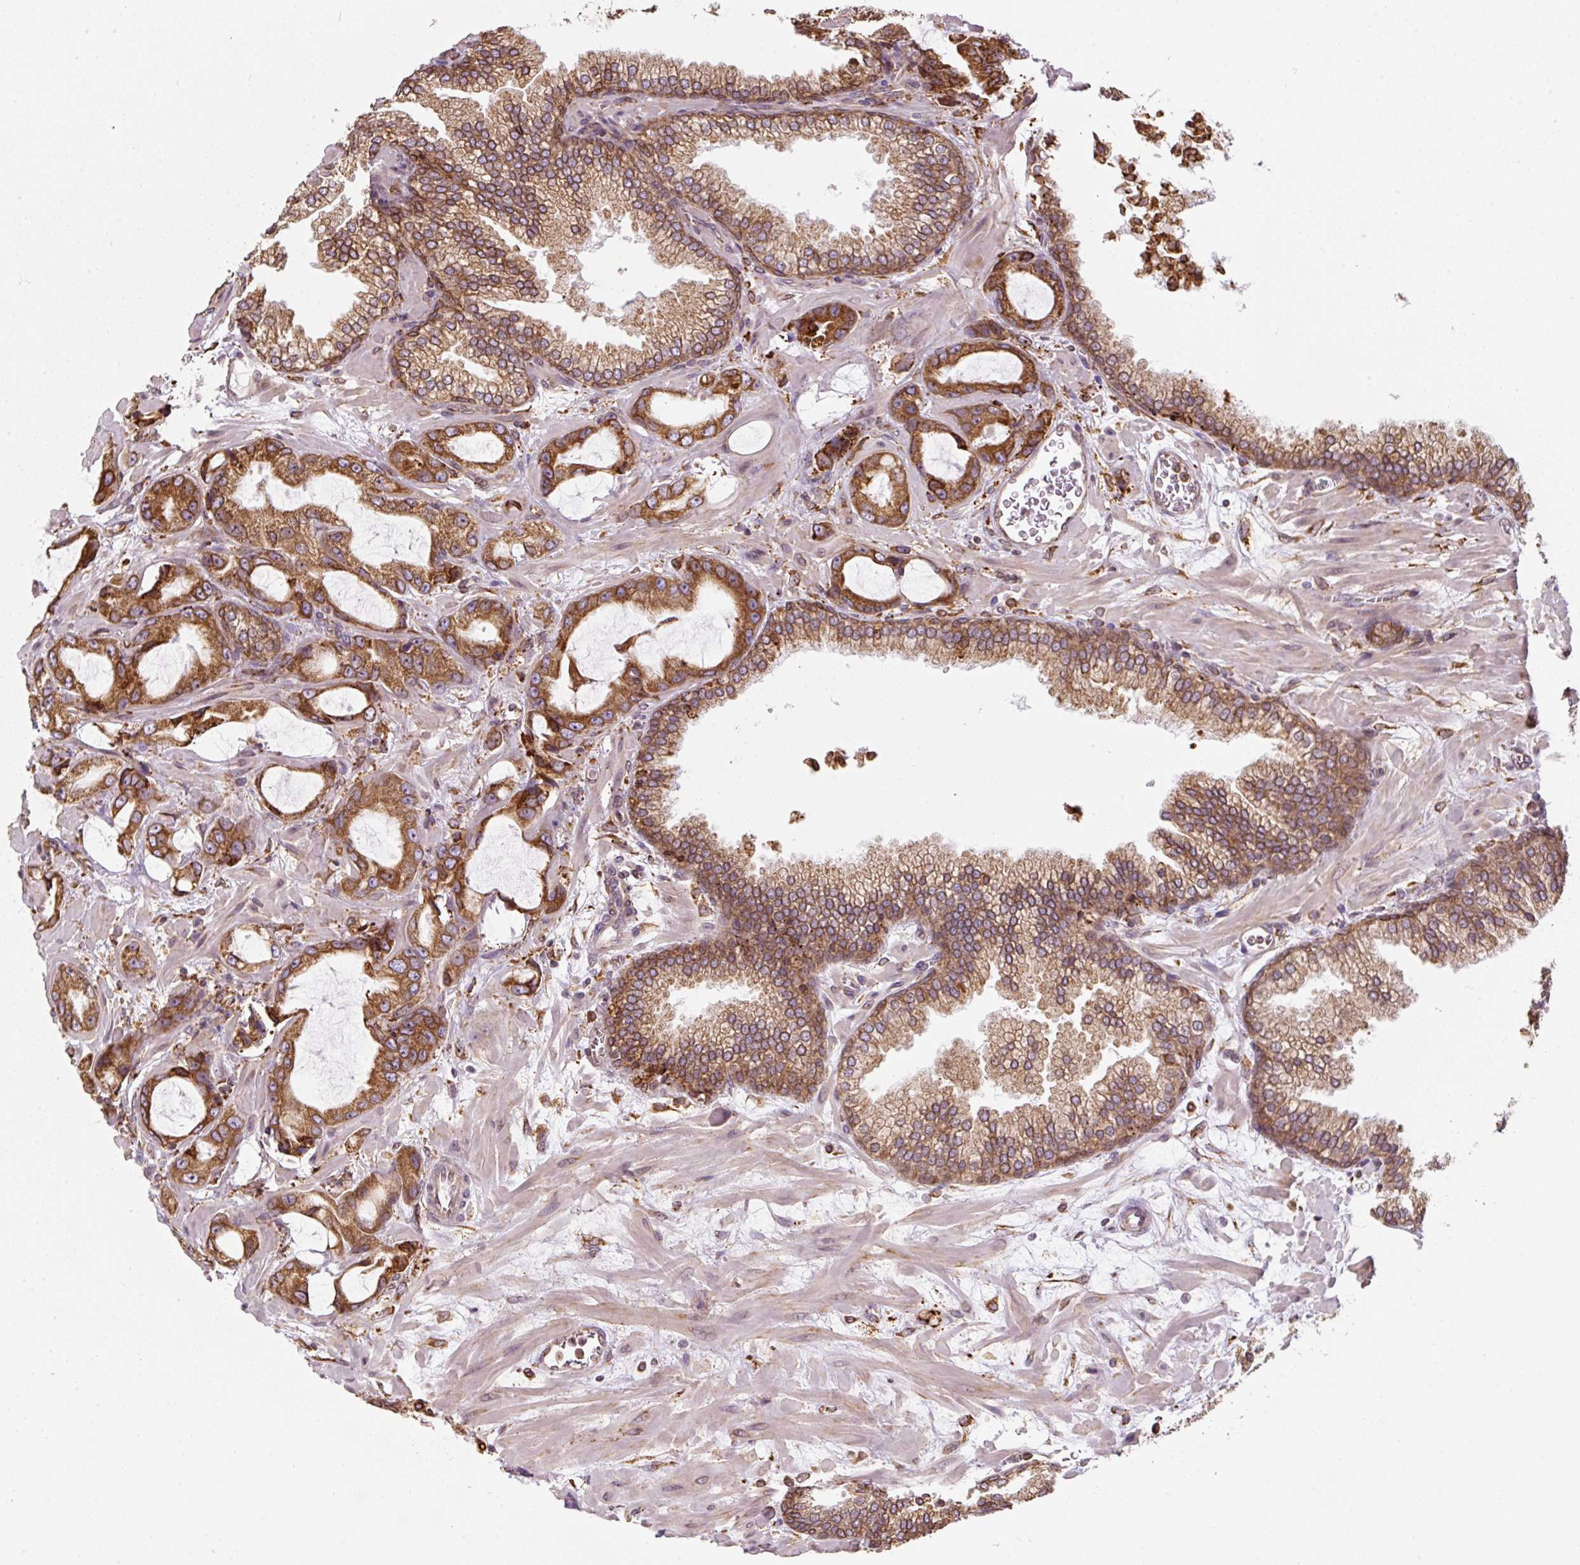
{"staining": {"intensity": "strong", "quantity": ">75%", "location": "cytoplasmic/membranous"}, "tissue": "prostate cancer", "cell_type": "Tumor cells", "image_type": "cancer", "snomed": [{"axis": "morphology", "description": "Adenocarcinoma, High grade"}, {"axis": "topography", "description": "Prostate"}], "caption": "Tumor cells show high levels of strong cytoplasmic/membranous staining in about >75% of cells in high-grade adenocarcinoma (prostate).", "gene": "PRKCSH", "patient": {"sex": "male", "age": 68}}